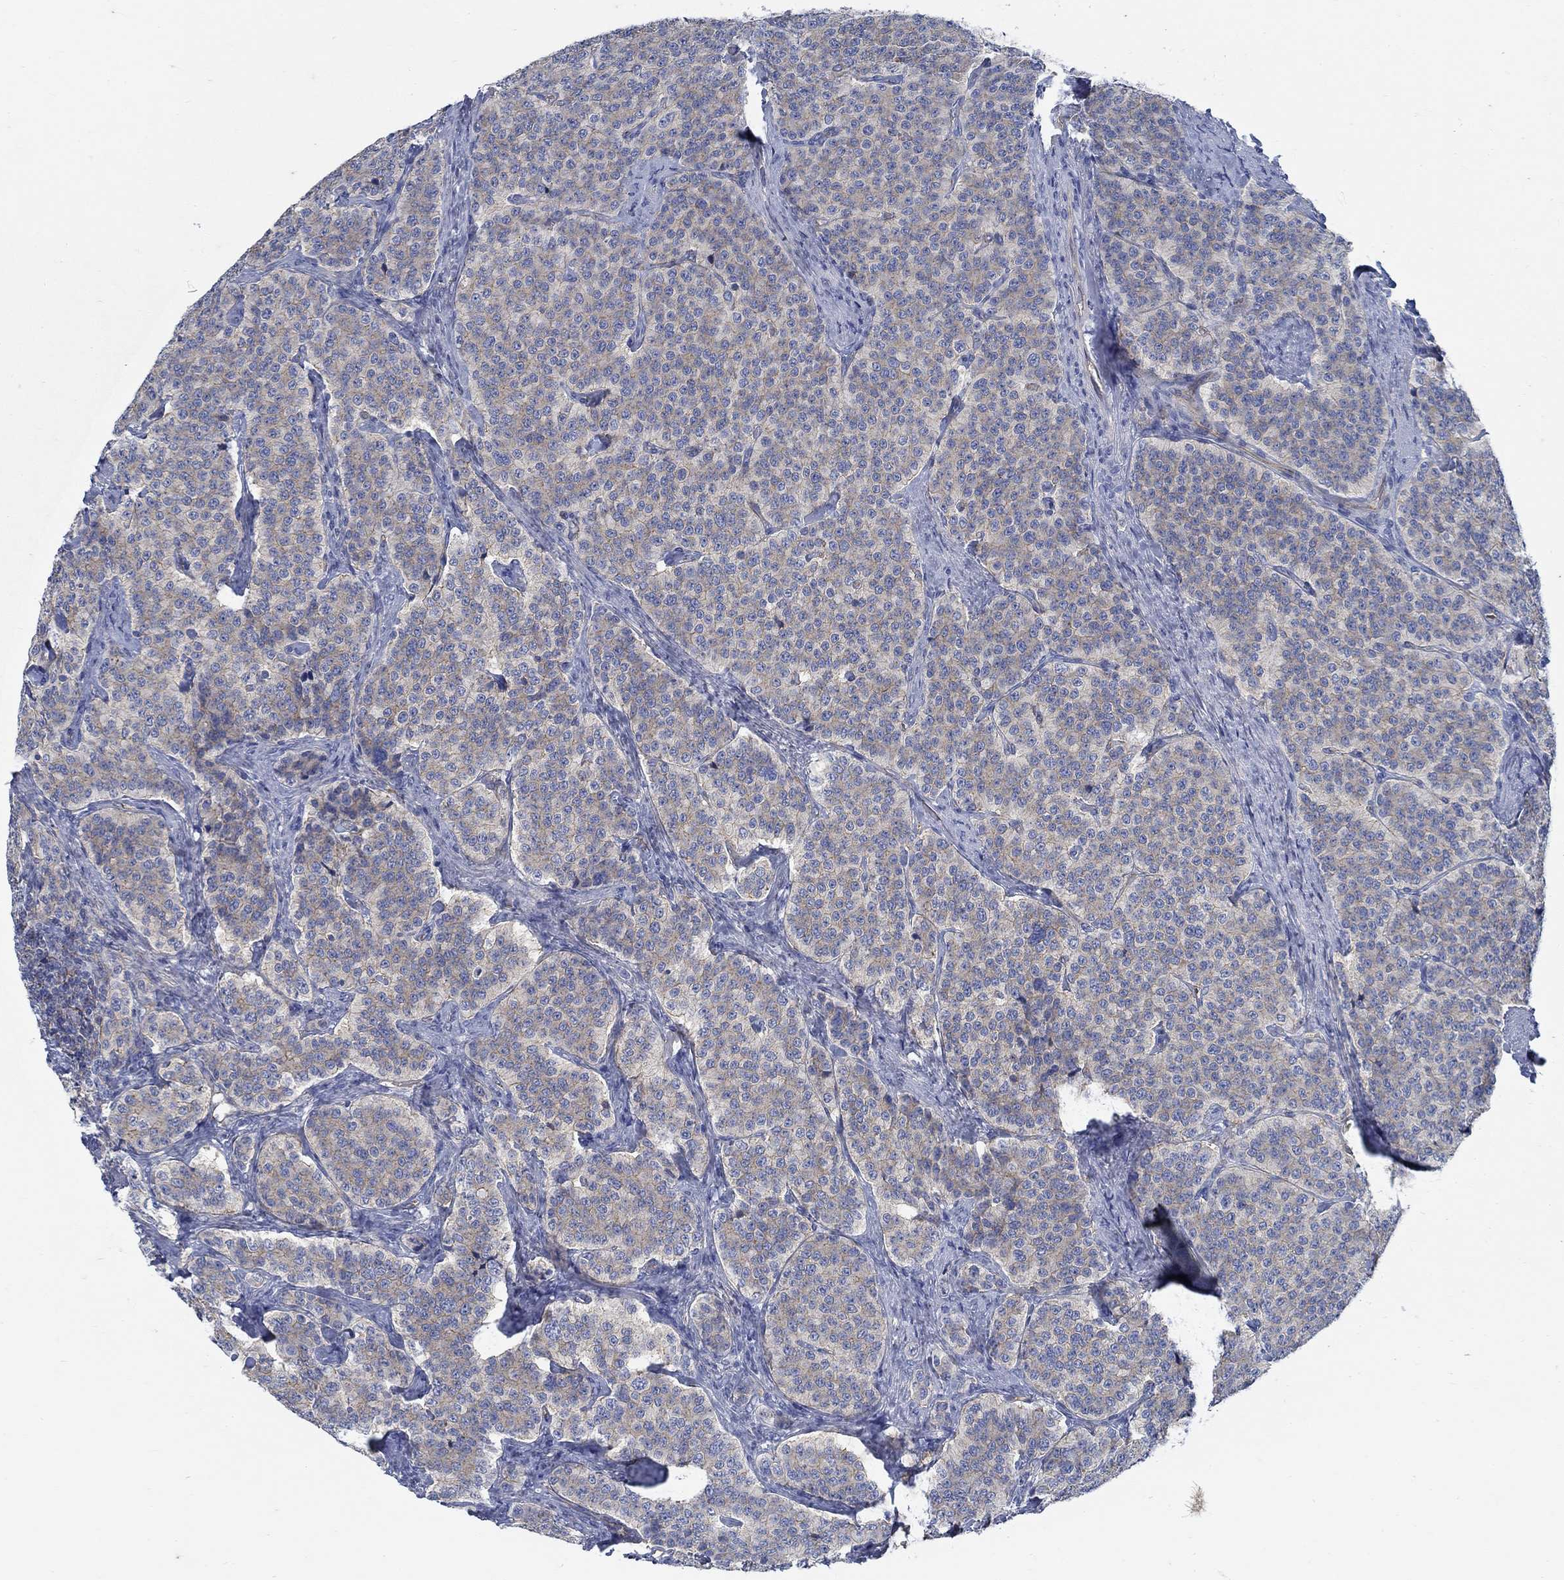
{"staining": {"intensity": "weak", "quantity": "<25%", "location": "cytoplasmic/membranous"}, "tissue": "carcinoid", "cell_type": "Tumor cells", "image_type": "cancer", "snomed": [{"axis": "morphology", "description": "Carcinoid, malignant, NOS"}, {"axis": "topography", "description": "Small intestine"}], "caption": "Immunohistochemical staining of human carcinoid exhibits no significant staining in tumor cells.", "gene": "TMEM198", "patient": {"sex": "female", "age": 58}}